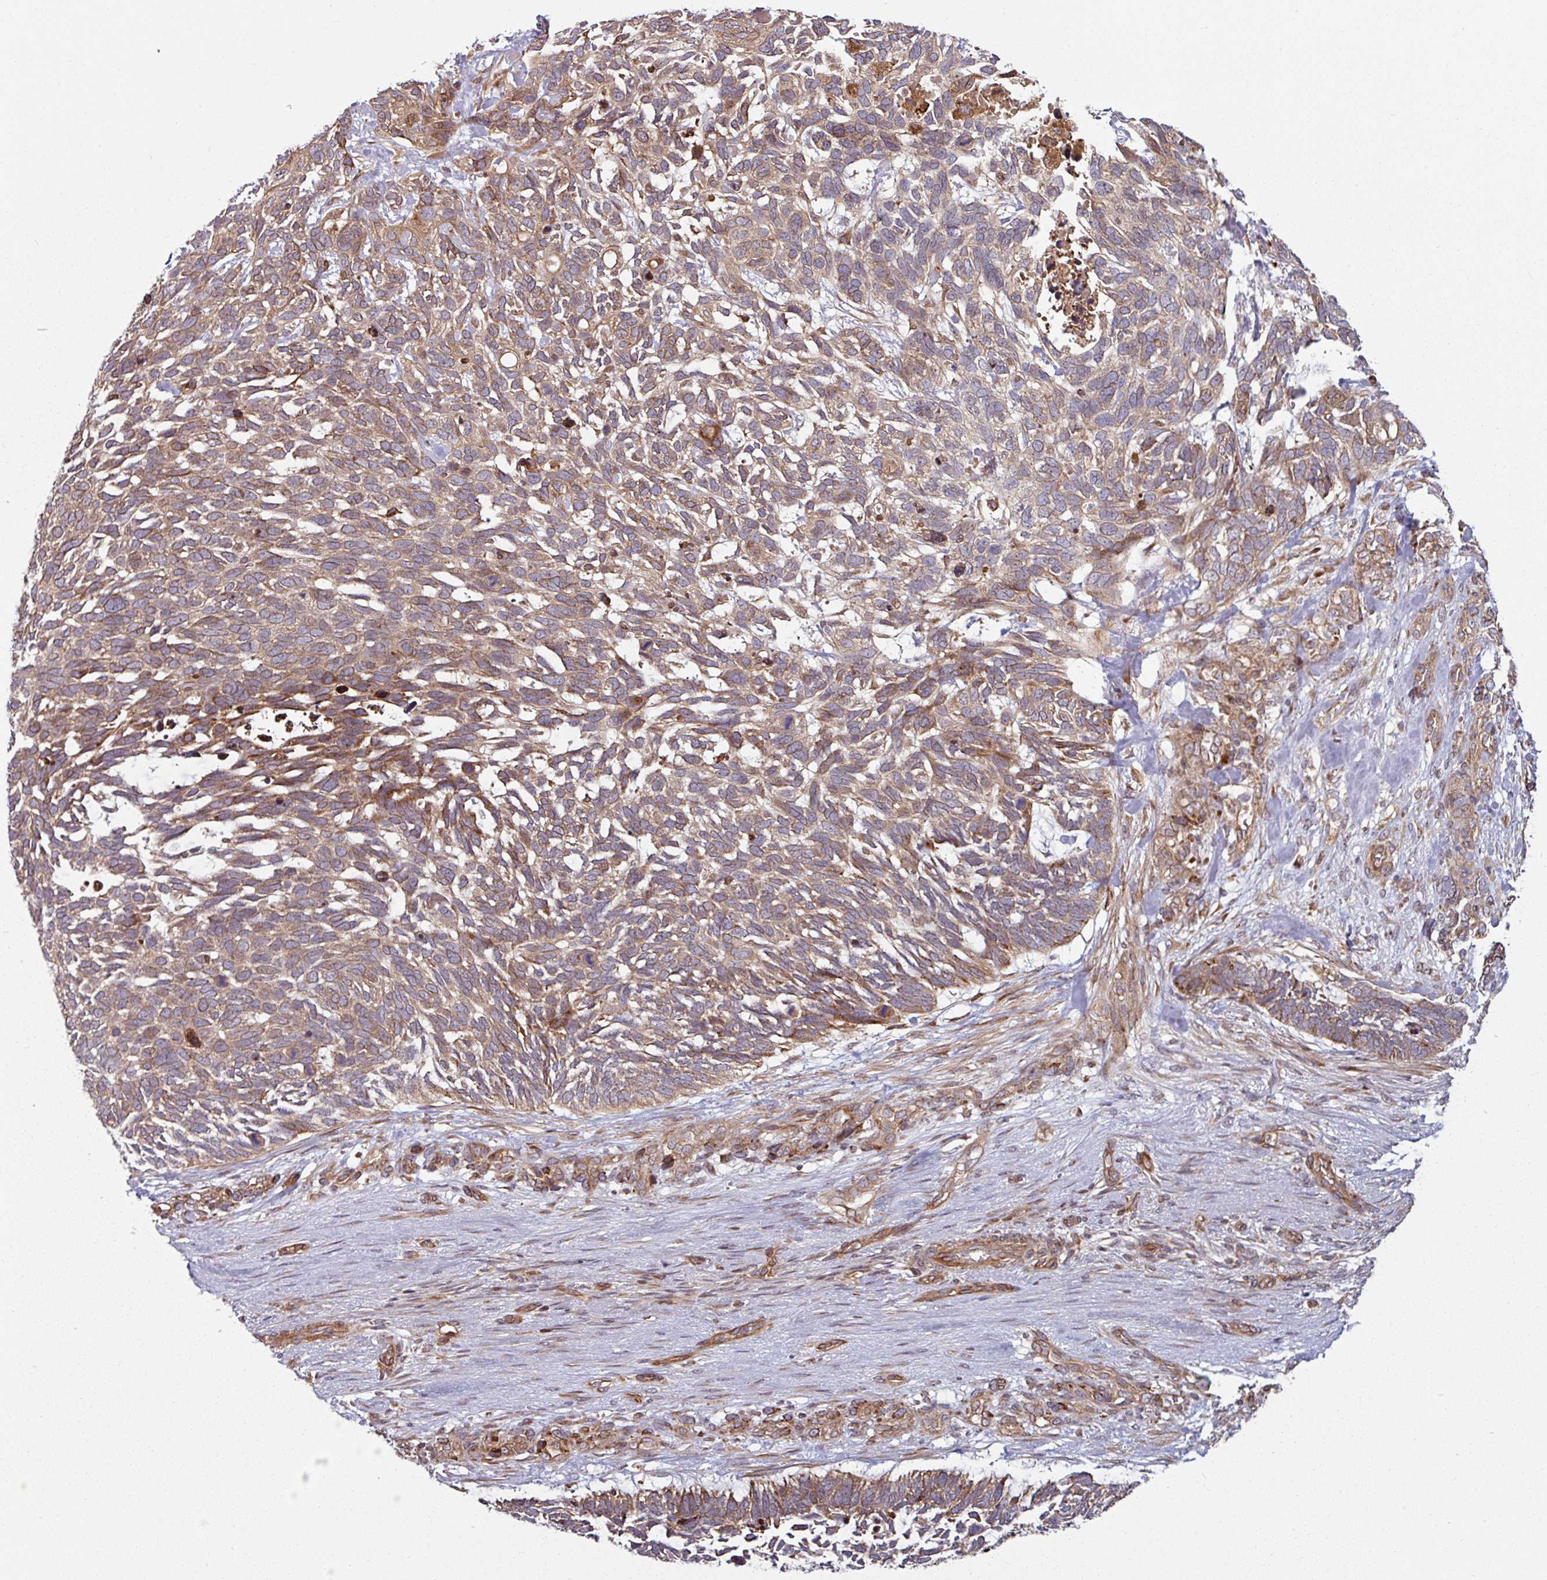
{"staining": {"intensity": "moderate", "quantity": ">75%", "location": "cytoplasmic/membranous"}, "tissue": "skin cancer", "cell_type": "Tumor cells", "image_type": "cancer", "snomed": [{"axis": "morphology", "description": "Basal cell carcinoma"}, {"axis": "topography", "description": "Skin"}], "caption": "Skin basal cell carcinoma was stained to show a protein in brown. There is medium levels of moderate cytoplasmic/membranous positivity in about >75% of tumor cells. (DAB (3,3'-diaminobenzidine) IHC with brightfield microscopy, high magnification).", "gene": "RAB5A", "patient": {"sex": "male", "age": 88}}